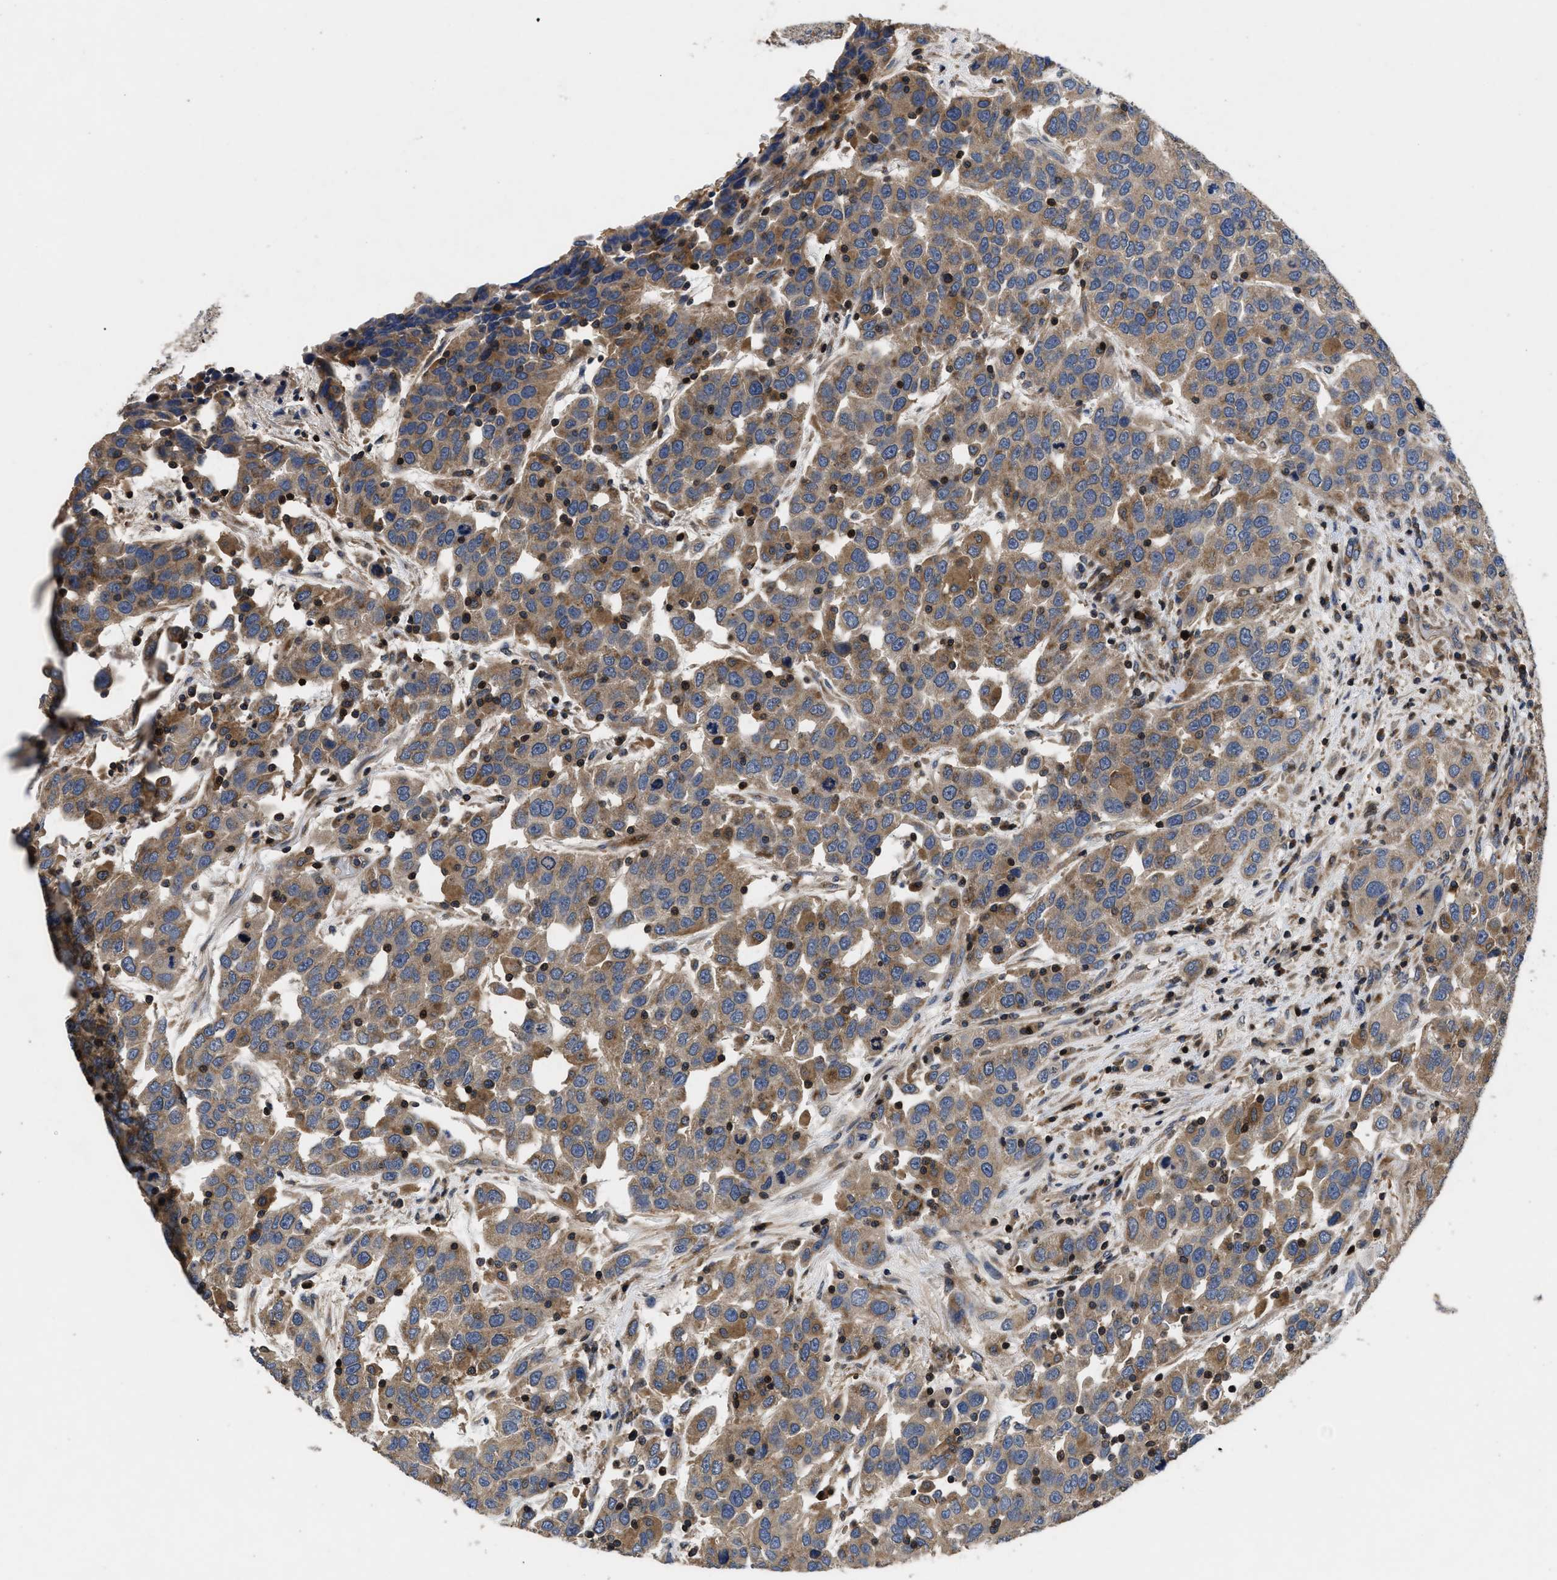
{"staining": {"intensity": "moderate", "quantity": ">75%", "location": "cytoplasmic/membranous"}, "tissue": "urothelial cancer", "cell_type": "Tumor cells", "image_type": "cancer", "snomed": [{"axis": "morphology", "description": "Urothelial carcinoma, High grade"}, {"axis": "topography", "description": "Urinary bladder"}], "caption": "Urothelial cancer stained with DAB immunohistochemistry reveals medium levels of moderate cytoplasmic/membranous positivity in about >75% of tumor cells. The staining is performed using DAB brown chromogen to label protein expression. The nuclei are counter-stained blue using hematoxylin.", "gene": "YBEY", "patient": {"sex": "female", "age": 80}}